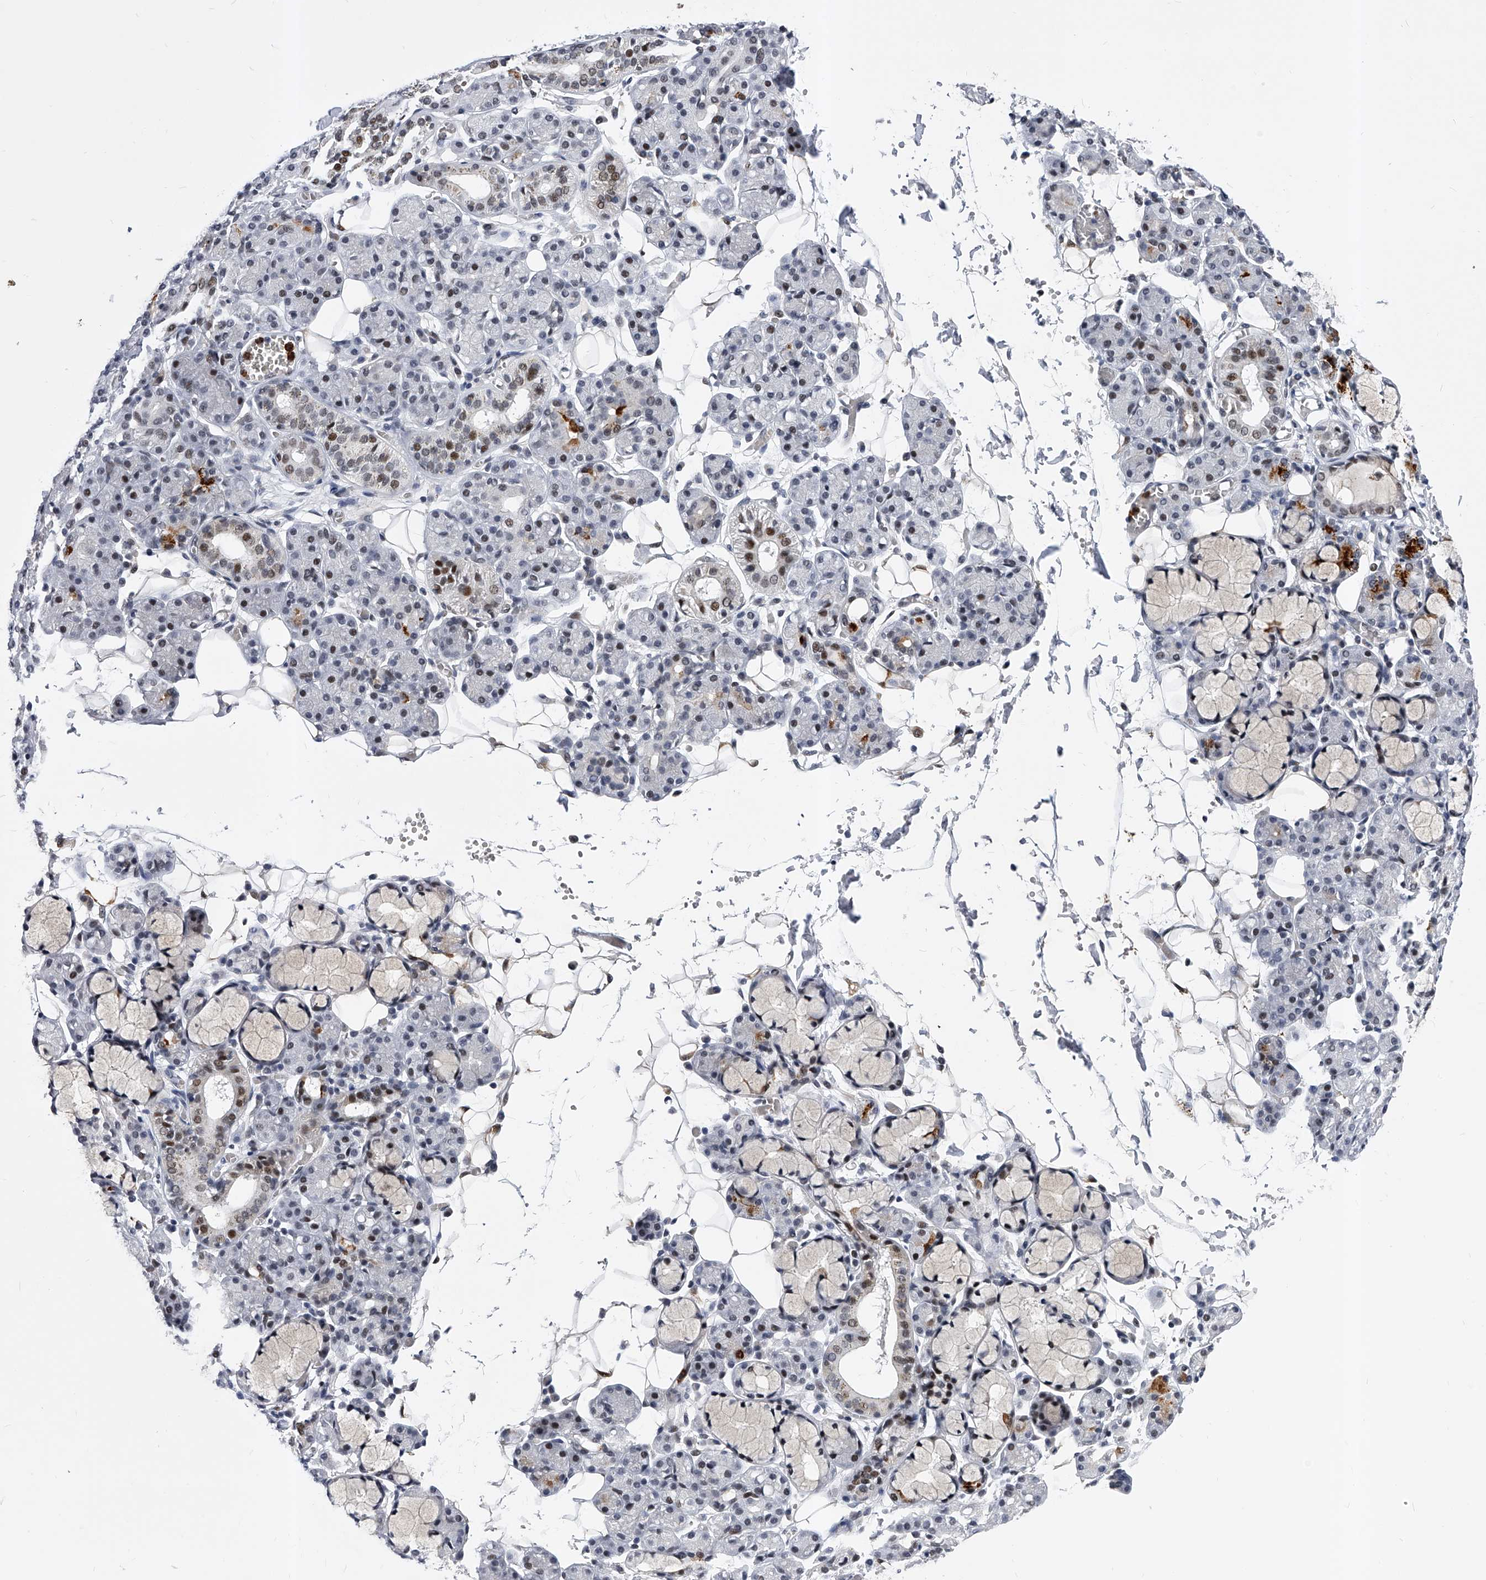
{"staining": {"intensity": "moderate", "quantity": "25%-75%", "location": "nuclear"}, "tissue": "salivary gland", "cell_type": "Glandular cells", "image_type": "normal", "snomed": [{"axis": "morphology", "description": "Normal tissue, NOS"}, {"axis": "topography", "description": "Salivary gland"}], "caption": "Immunohistochemical staining of normal human salivary gland exhibits medium levels of moderate nuclear positivity in approximately 25%-75% of glandular cells.", "gene": "TESK2", "patient": {"sex": "male", "age": 63}}